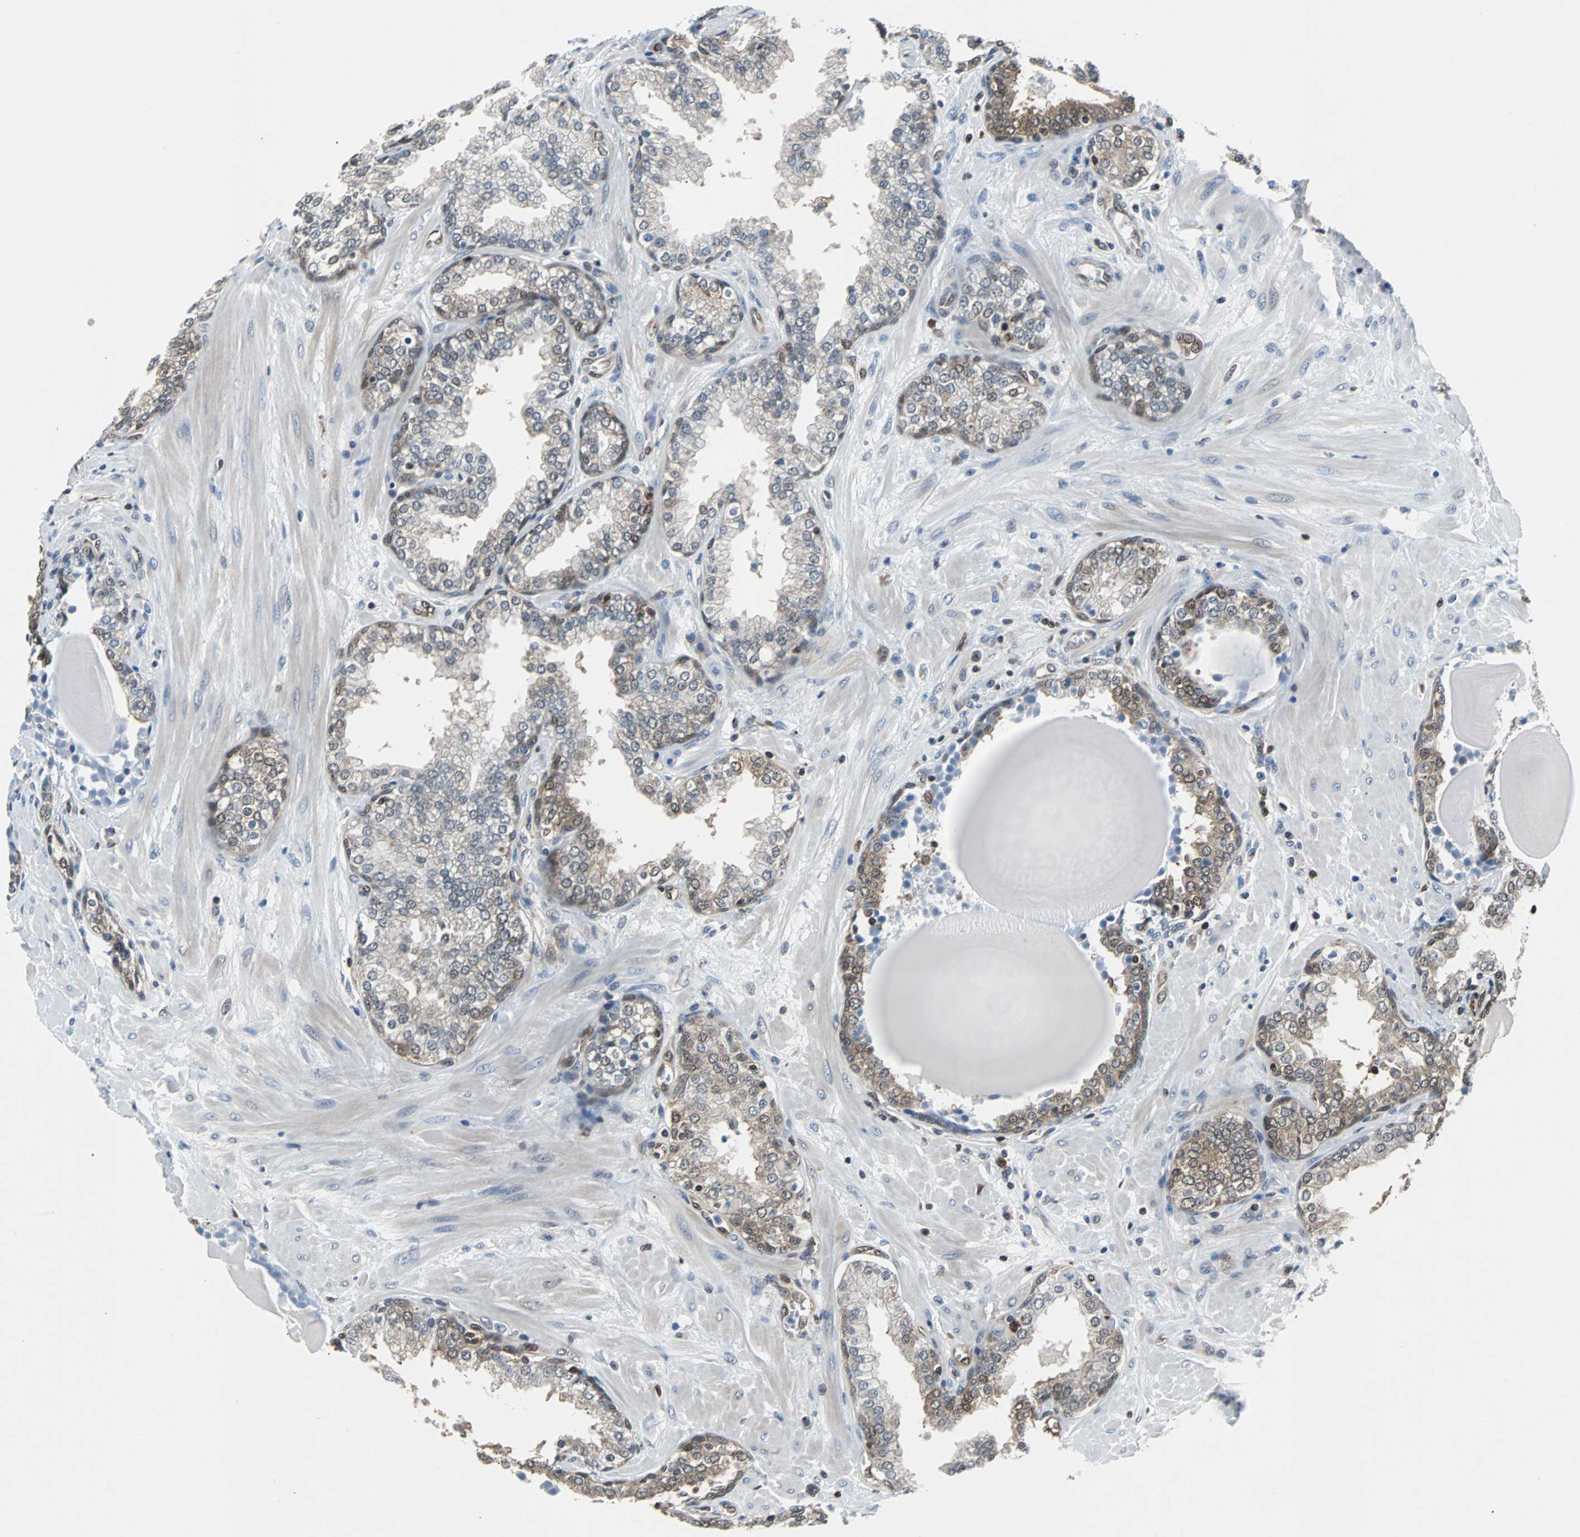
{"staining": {"intensity": "moderate", "quantity": "<25%", "location": "cytoplasmic/membranous,nuclear"}, "tissue": "prostate", "cell_type": "Glandular cells", "image_type": "normal", "snomed": [{"axis": "morphology", "description": "Normal tissue, NOS"}, {"axis": "topography", "description": "Prostate"}], "caption": "Protein staining by immunohistochemistry shows moderate cytoplasmic/membranous,nuclear staining in about <25% of glandular cells in normal prostate. The protein of interest is stained brown, and the nuclei are stained in blue (DAB IHC with brightfield microscopy, high magnification).", "gene": "MAP2K6", "patient": {"sex": "male", "age": 51}}